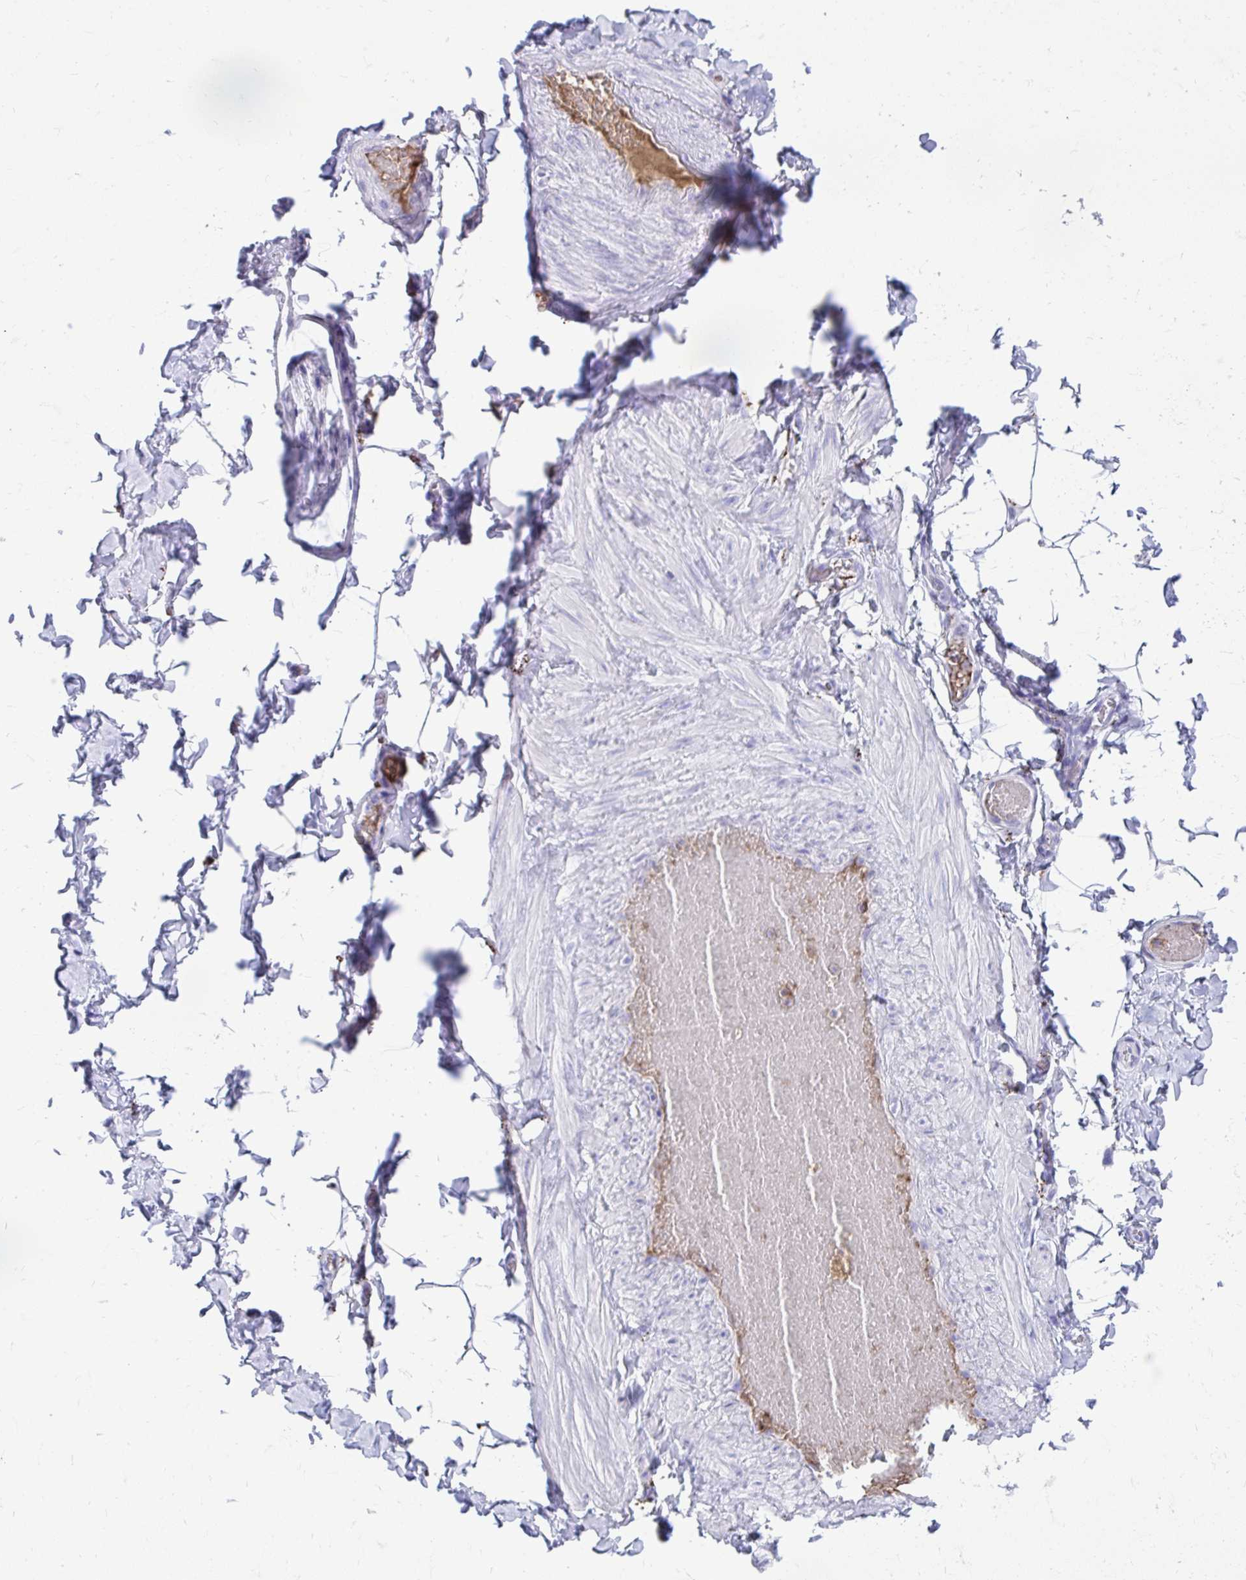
{"staining": {"intensity": "negative", "quantity": "none", "location": "none"}, "tissue": "adipose tissue", "cell_type": "Adipocytes", "image_type": "normal", "snomed": [{"axis": "morphology", "description": "Normal tissue, NOS"}, {"axis": "topography", "description": "Soft tissue"}, {"axis": "topography", "description": "Adipose tissue"}, {"axis": "topography", "description": "Vascular tissue"}, {"axis": "topography", "description": "Peripheral nerve tissue"}], "caption": "Adipocytes show no significant protein staining in benign adipose tissue.", "gene": "SMIM9", "patient": {"sex": "male", "age": 29}}